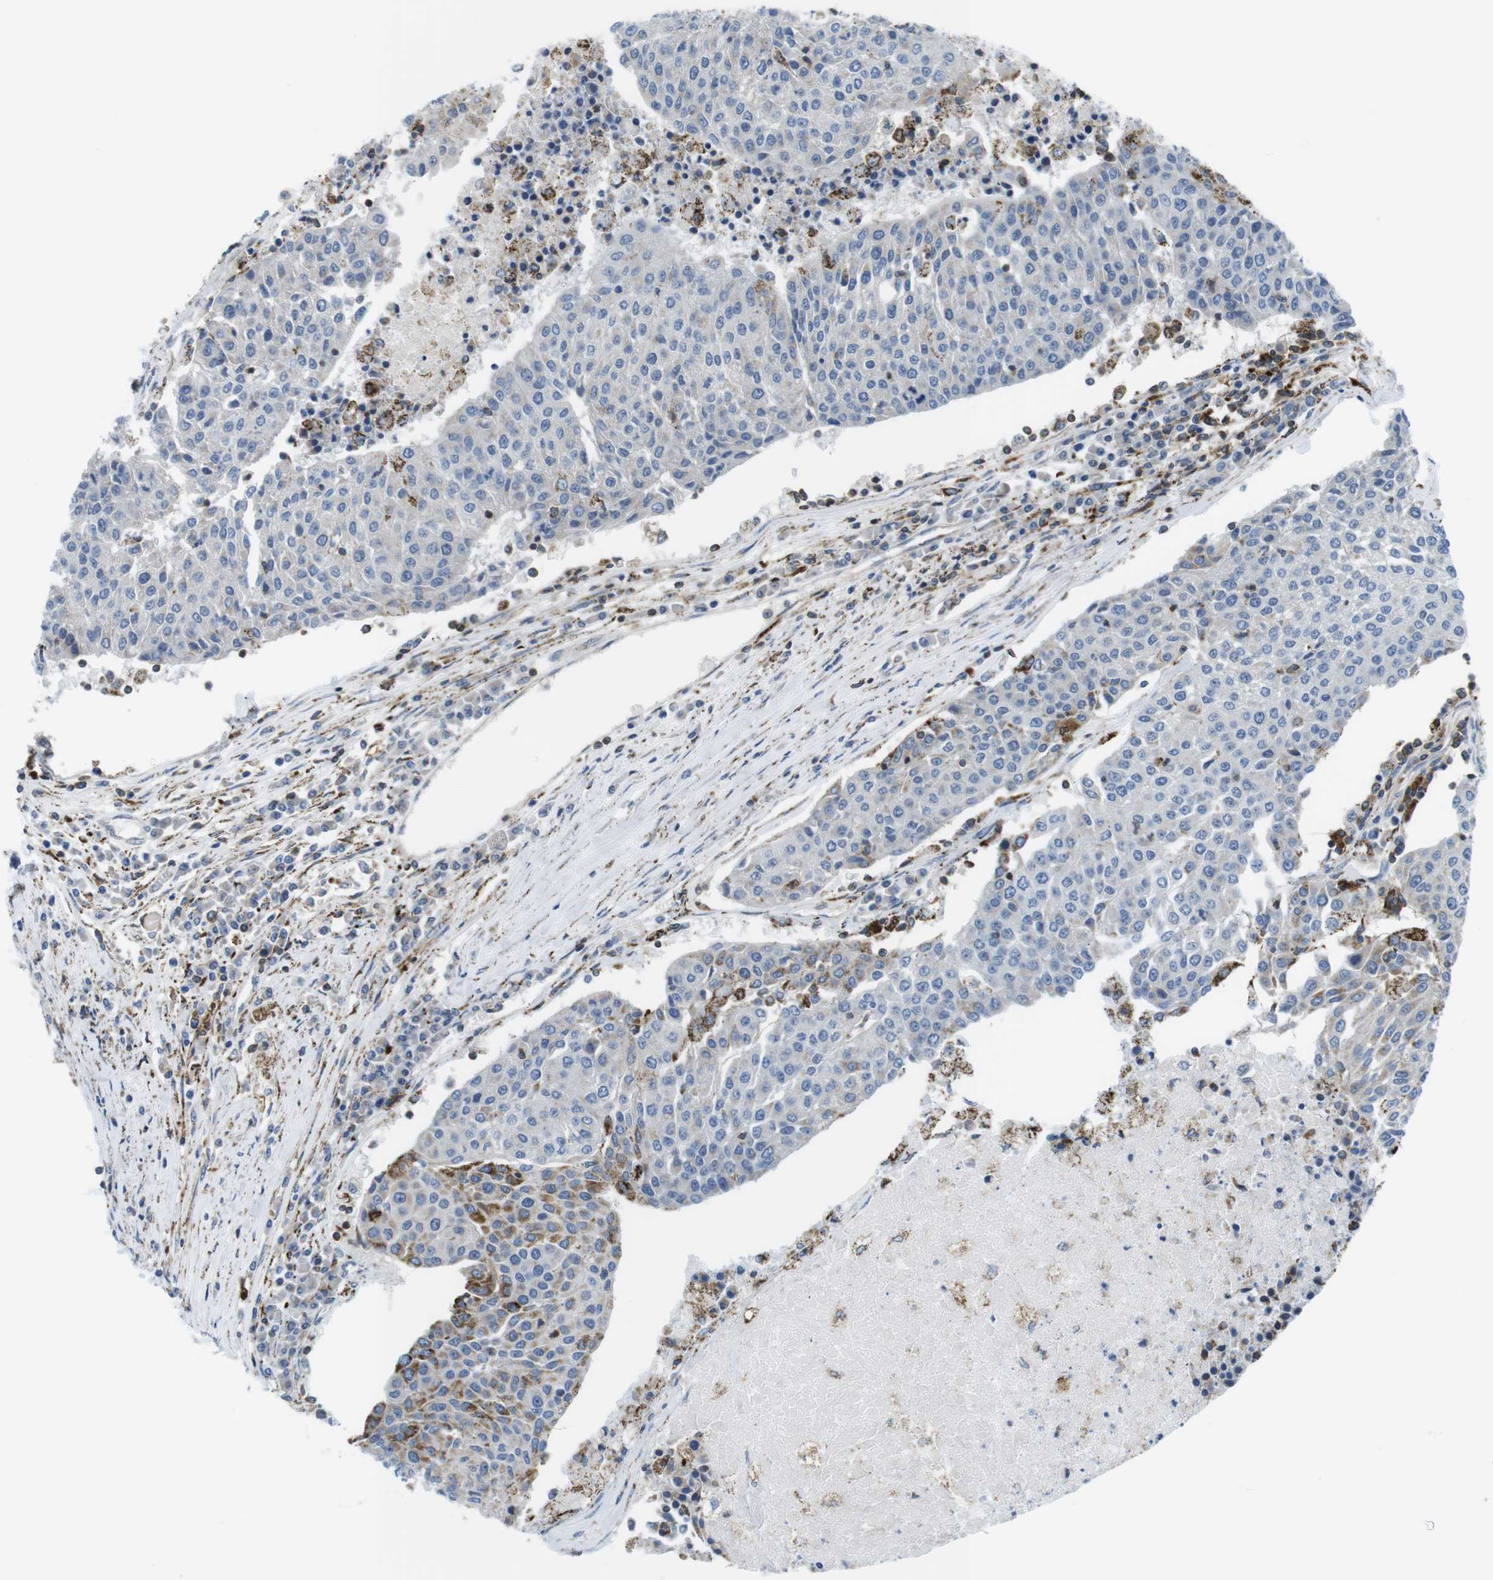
{"staining": {"intensity": "moderate", "quantity": "<25%", "location": "cytoplasmic/membranous"}, "tissue": "urothelial cancer", "cell_type": "Tumor cells", "image_type": "cancer", "snomed": [{"axis": "morphology", "description": "Urothelial carcinoma, High grade"}, {"axis": "topography", "description": "Urinary bladder"}], "caption": "Protein expression analysis of urothelial carcinoma (high-grade) exhibits moderate cytoplasmic/membranous staining in approximately <25% of tumor cells.", "gene": "KCNE3", "patient": {"sex": "female", "age": 85}}